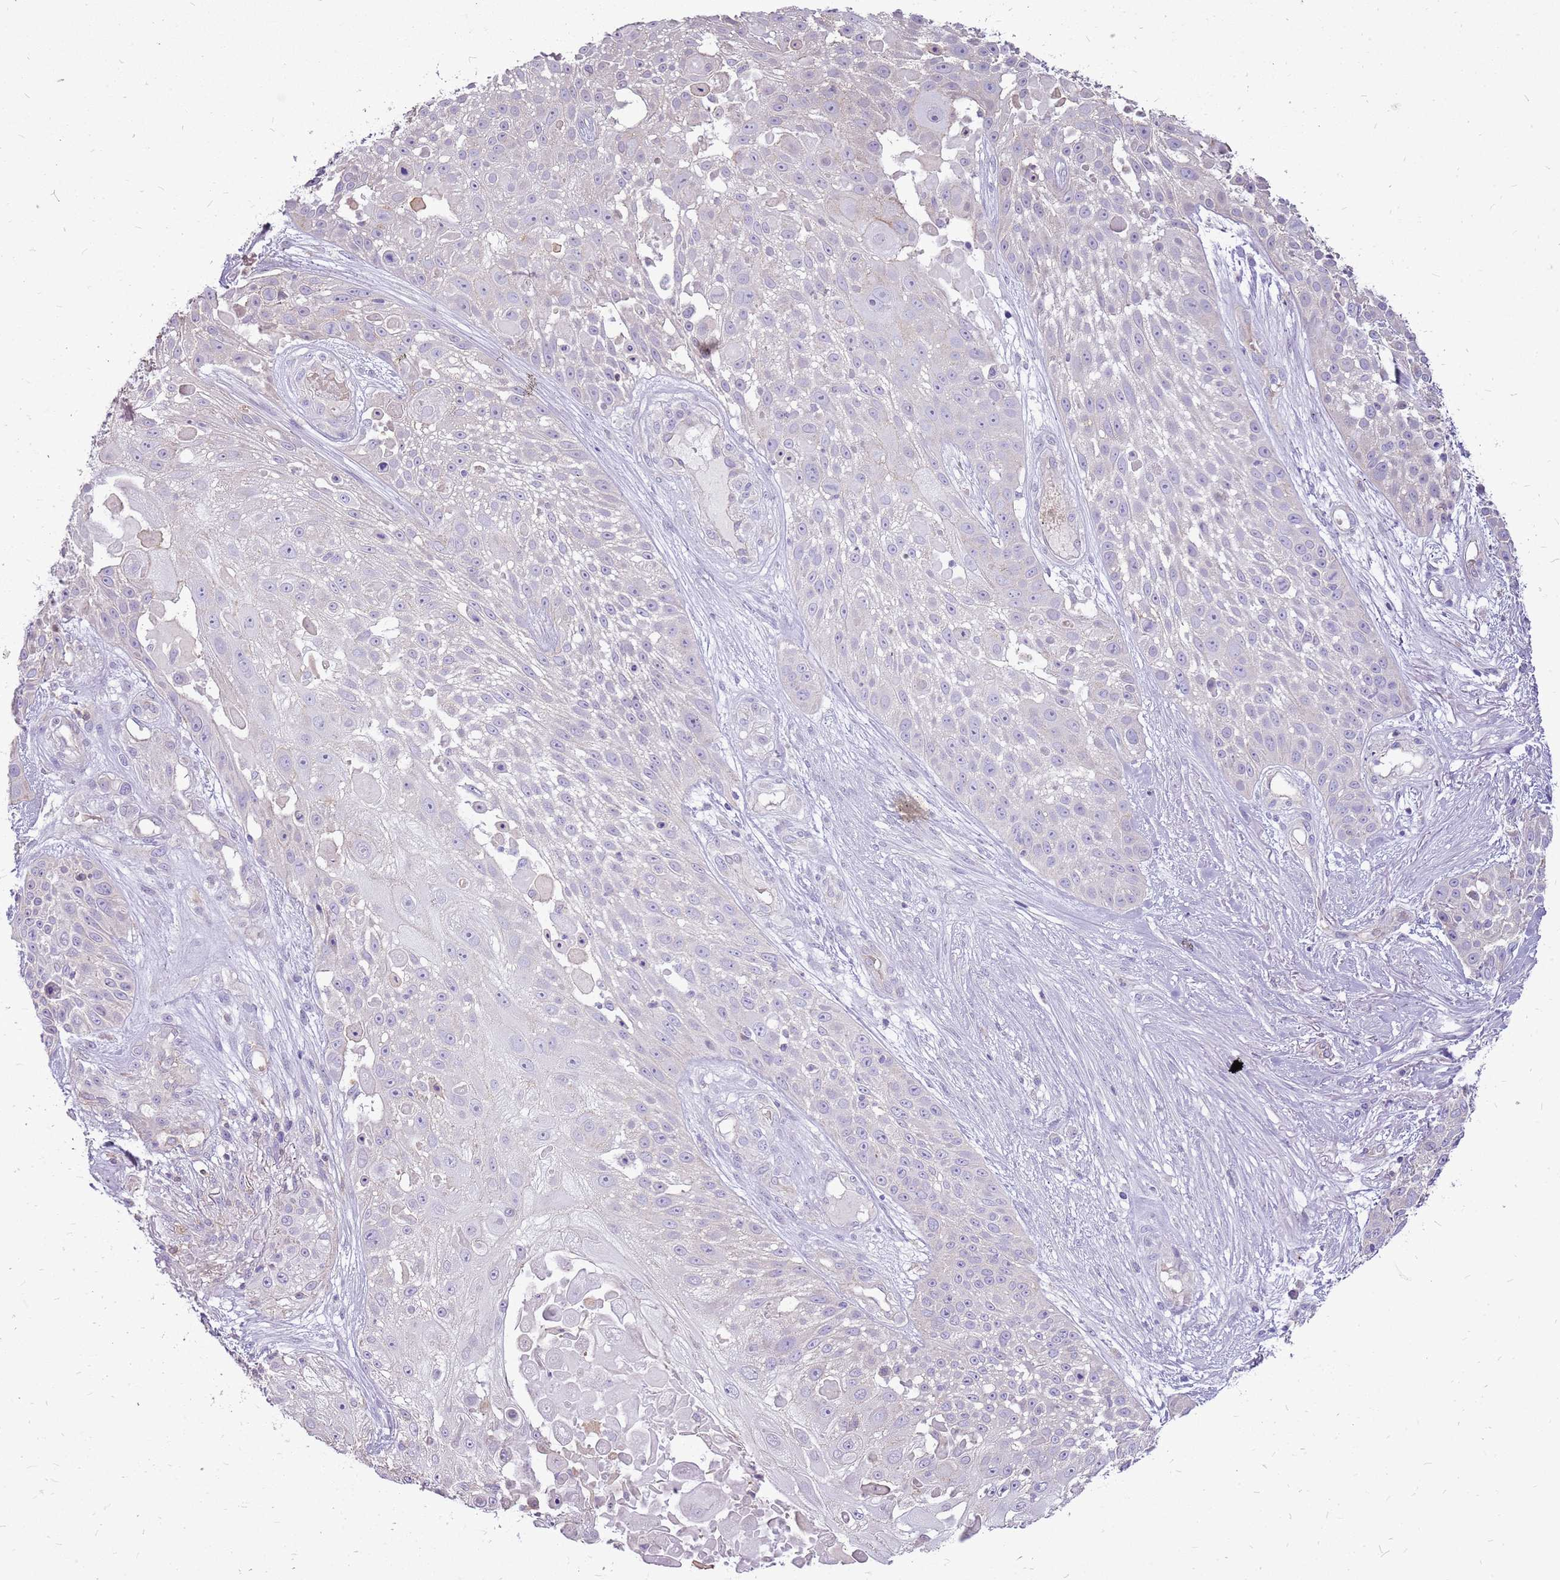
{"staining": {"intensity": "negative", "quantity": "none", "location": "none"}, "tissue": "skin cancer", "cell_type": "Tumor cells", "image_type": "cancer", "snomed": [{"axis": "morphology", "description": "Squamous cell carcinoma, NOS"}, {"axis": "topography", "description": "Skin"}], "caption": "This is an immunohistochemistry (IHC) micrograph of squamous cell carcinoma (skin). There is no expression in tumor cells.", "gene": "WDR90", "patient": {"sex": "female", "age": 86}}